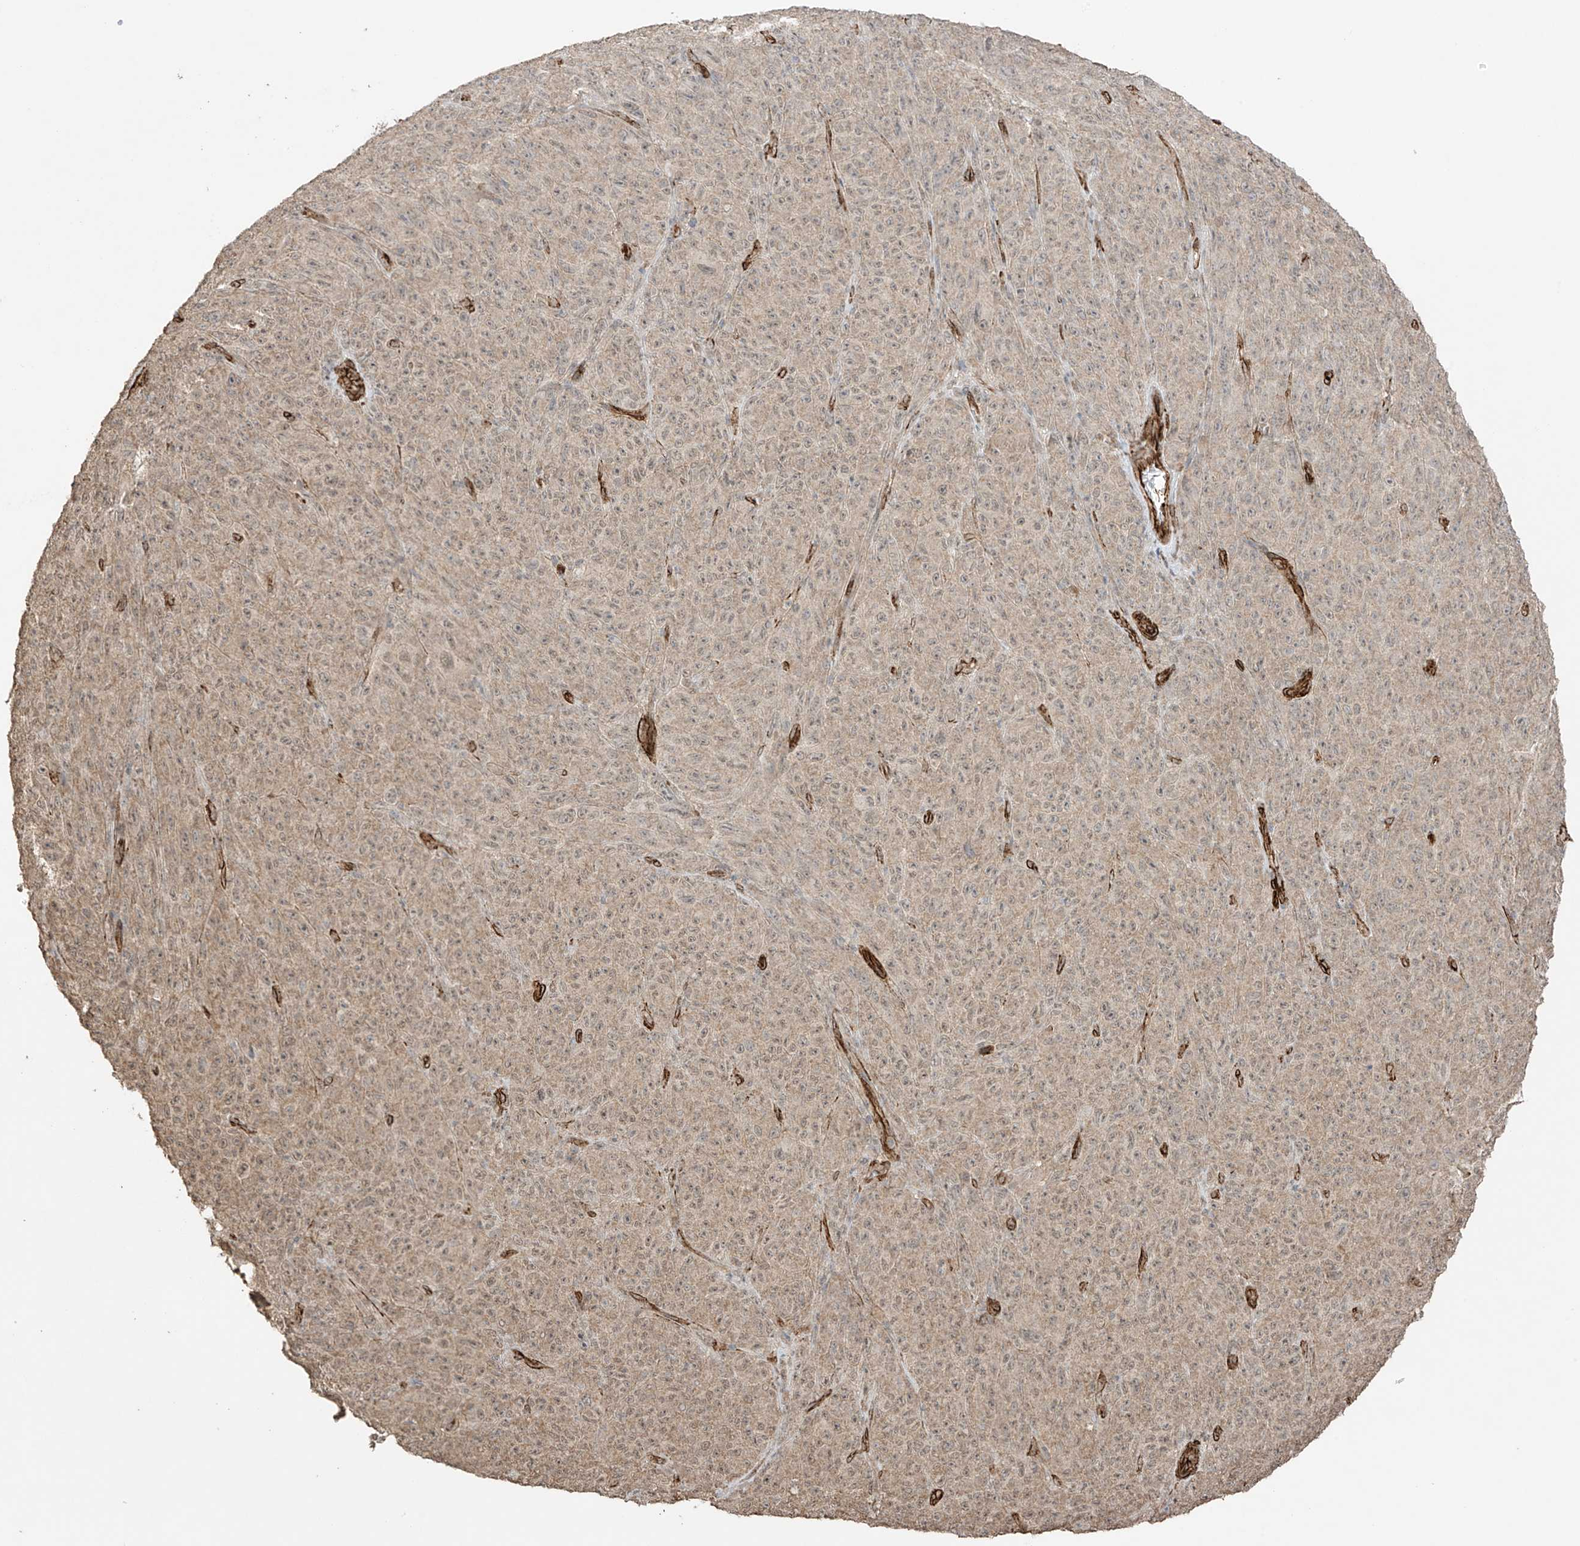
{"staining": {"intensity": "weak", "quantity": "25%-75%", "location": "cytoplasmic/membranous"}, "tissue": "melanoma", "cell_type": "Tumor cells", "image_type": "cancer", "snomed": [{"axis": "morphology", "description": "Malignant melanoma, NOS"}, {"axis": "topography", "description": "Skin"}], "caption": "Weak cytoplasmic/membranous protein positivity is present in approximately 25%-75% of tumor cells in malignant melanoma.", "gene": "TTLL5", "patient": {"sex": "female", "age": 82}}